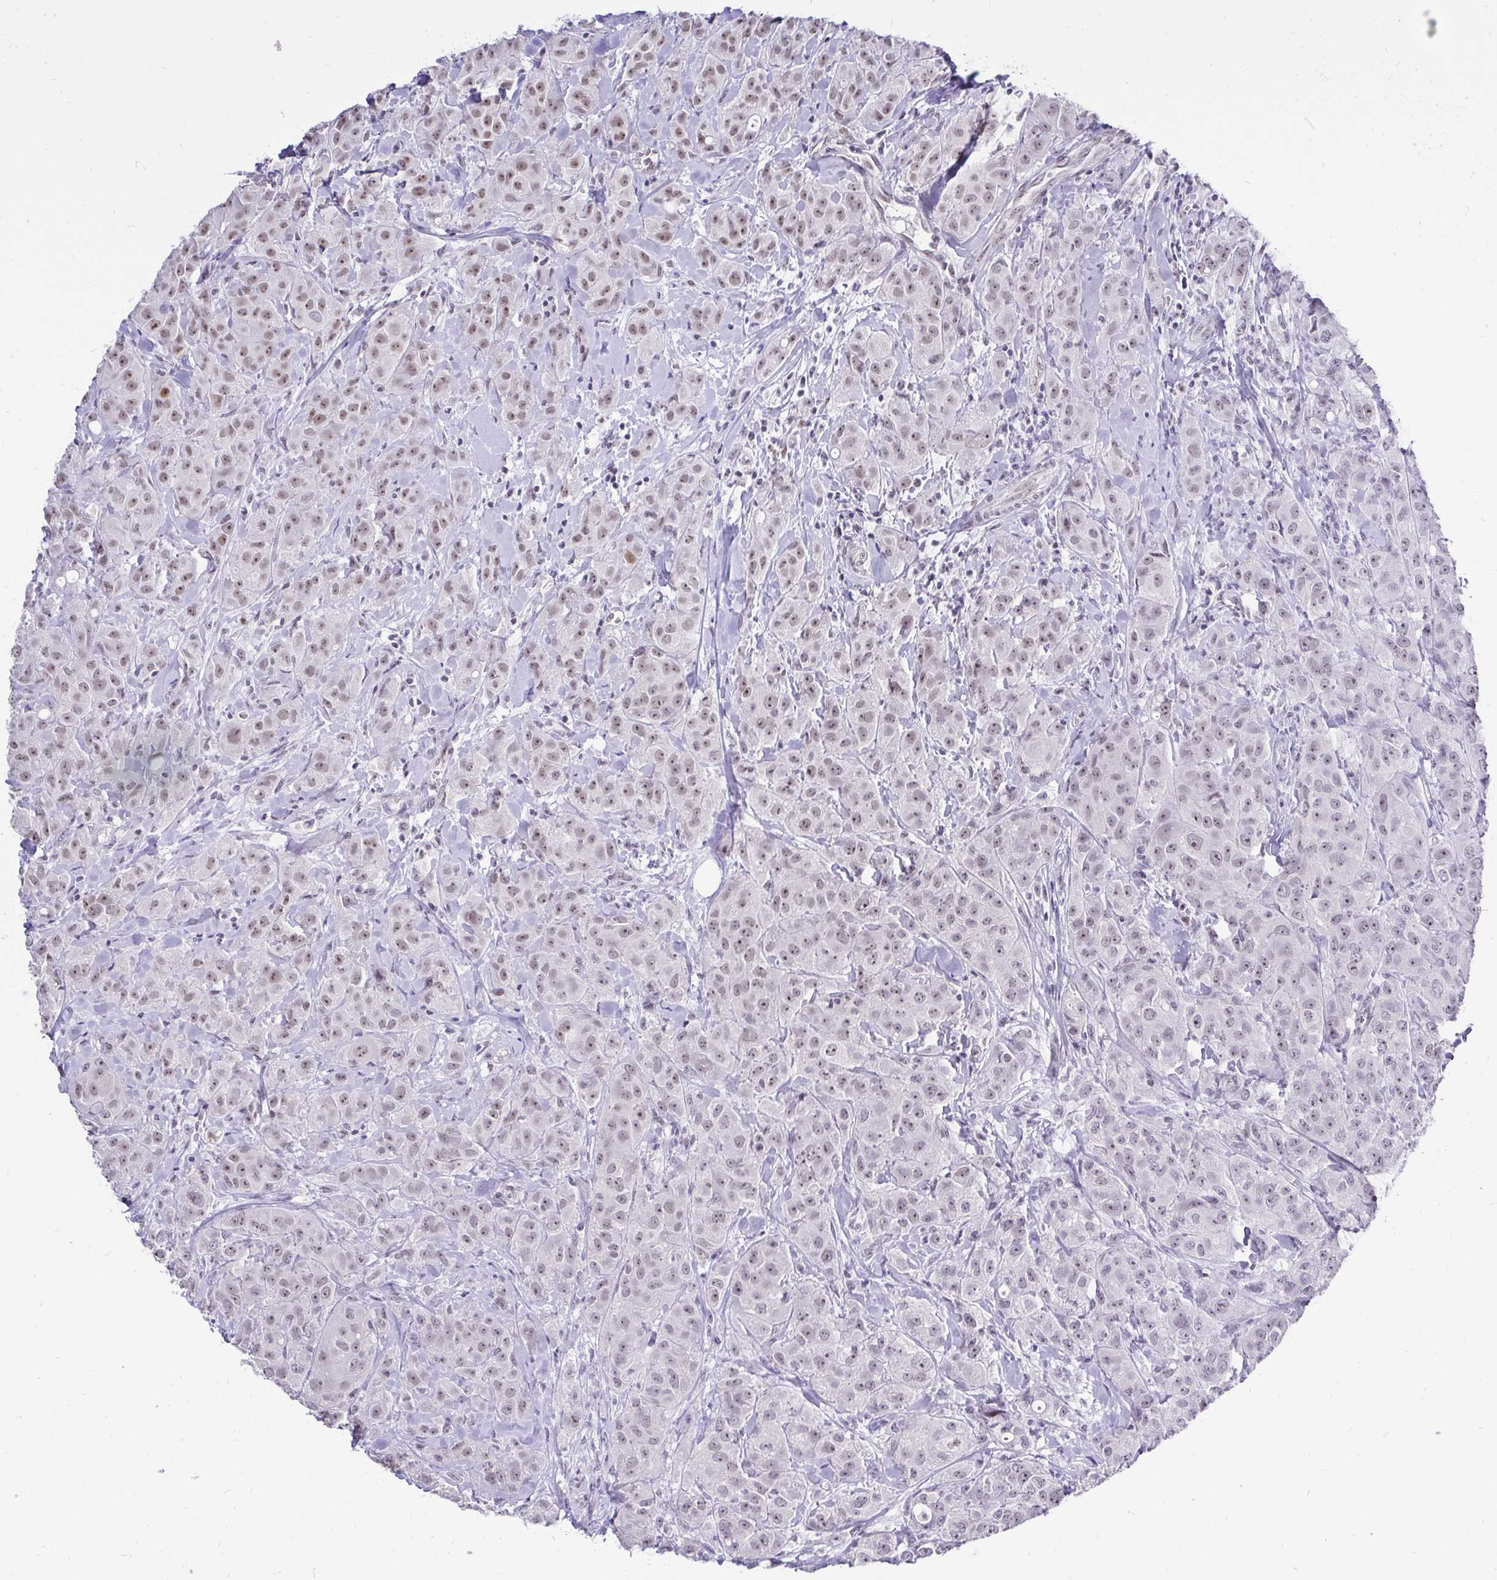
{"staining": {"intensity": "weak", "quantity": "25%-75%", "location": "nuclear"}, "tissue": "breast cancer", "cell_type": "Tumor cells", "image_type": "cancer", "snomed": [{"axis": "morphology", "description": "Normal tissue, NOS"}, {"axis": "morphology", "description": "Duct carcinoma"}, {"axis": "topography", "description": "Breast"}], "caption": "Immunohistochemistry image of breast cancer stained for a protein (brown), which shows low levels of weak nuclear staining in about 25%-75% of tumor cells.", "gene": "ZNF860", "patient": {"sex": "female", "age": 43}}